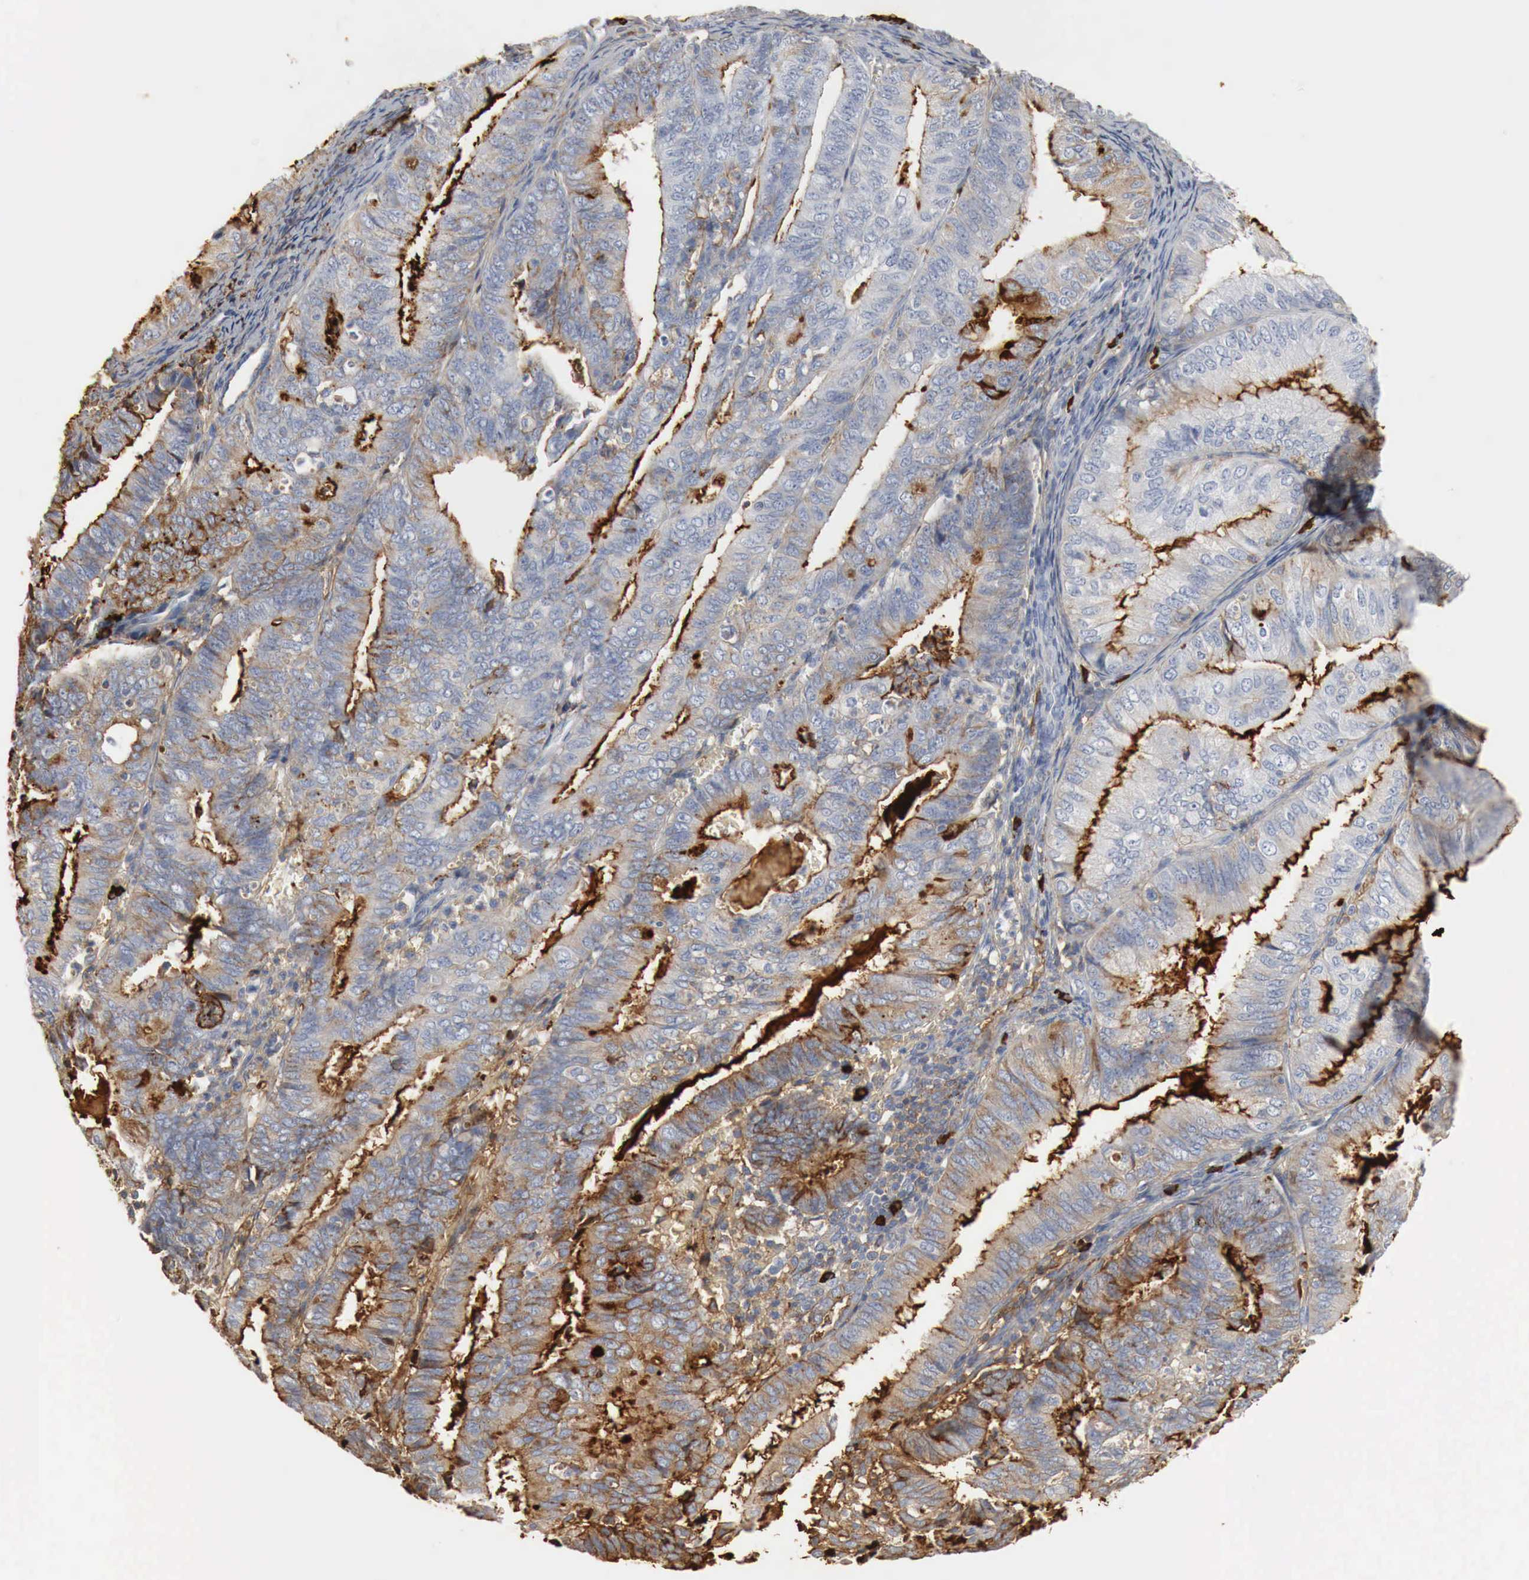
{"staining": {"intensity": "weak", "quantity": "25%-75%", "location": "cytoplasmic/membranous"}, "tissue": "endometrial cancer", "cell_type": "Tumor cells", "image_type": "cancer", "snomed": [{"axis": "morphology", "description": "Adenocarcinoma, NOS"}, {"axis": "topography", "description": "Endometrium"}], "caption": "Endometrial cancer stained with a protein marker displays weak staining in tumor cells.", "gene": "IGLC3", "patient": {"sex": "female", "age": 66}}